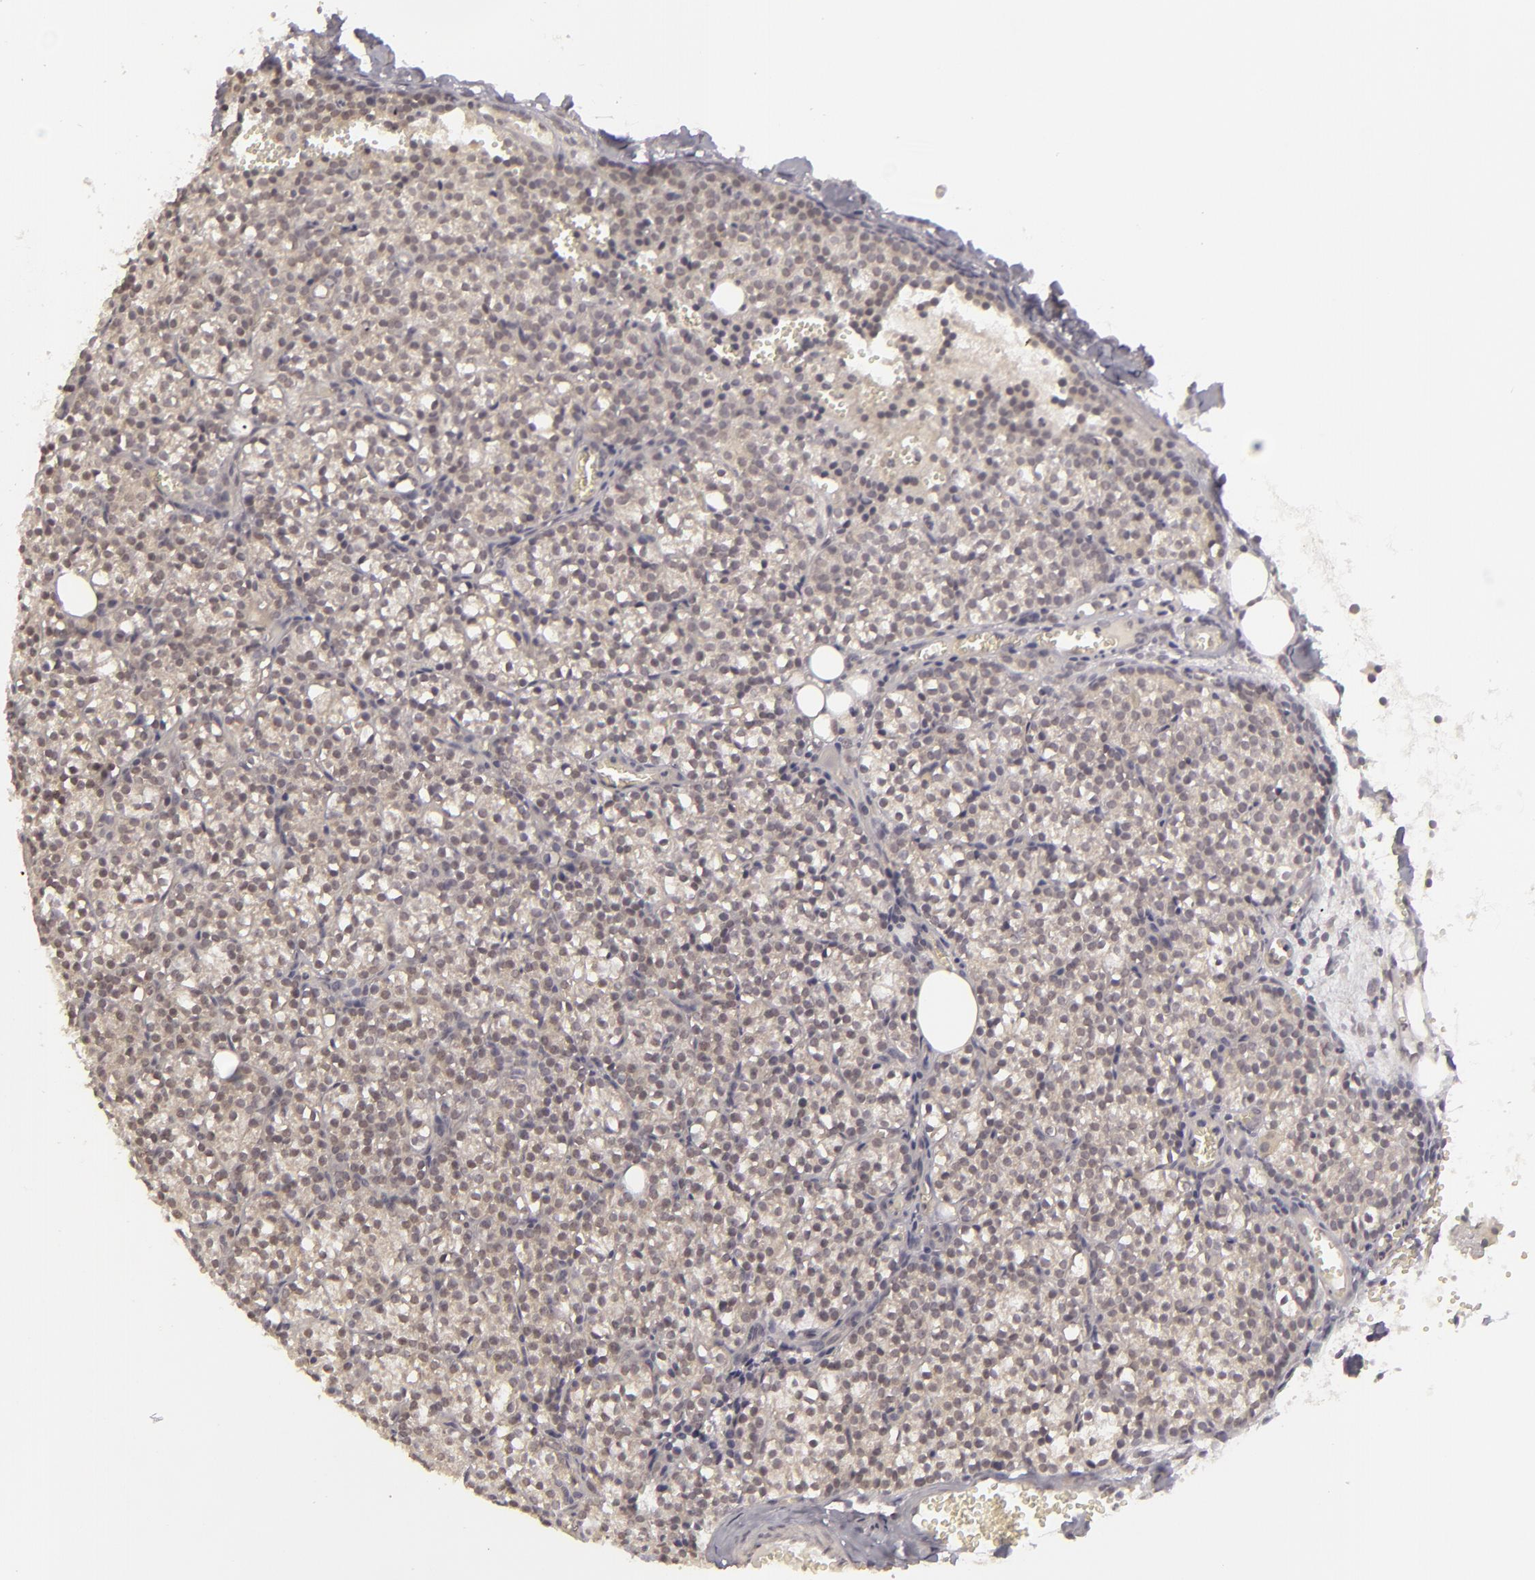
{"staining": {"intensity": "weak", "quantity": ">75%", "location": "cytoplasmic/membranous"}, "tissue": "parathyroid gland", "cell_type": "Glandular cells", "image_type": "normal", "snomed": [{"axis": "morphology", "description": "Normal tissue, NOS"}, {"axis": "topography", "description": "Parathyroid gland"}], "caption": "Benign parathyroid gland reveals weak cytoplasmic/membranous positivity in approximately >75% of glandular cells.", "gene": "DLG3", "patient": {"sex": "female", "age": 17}}